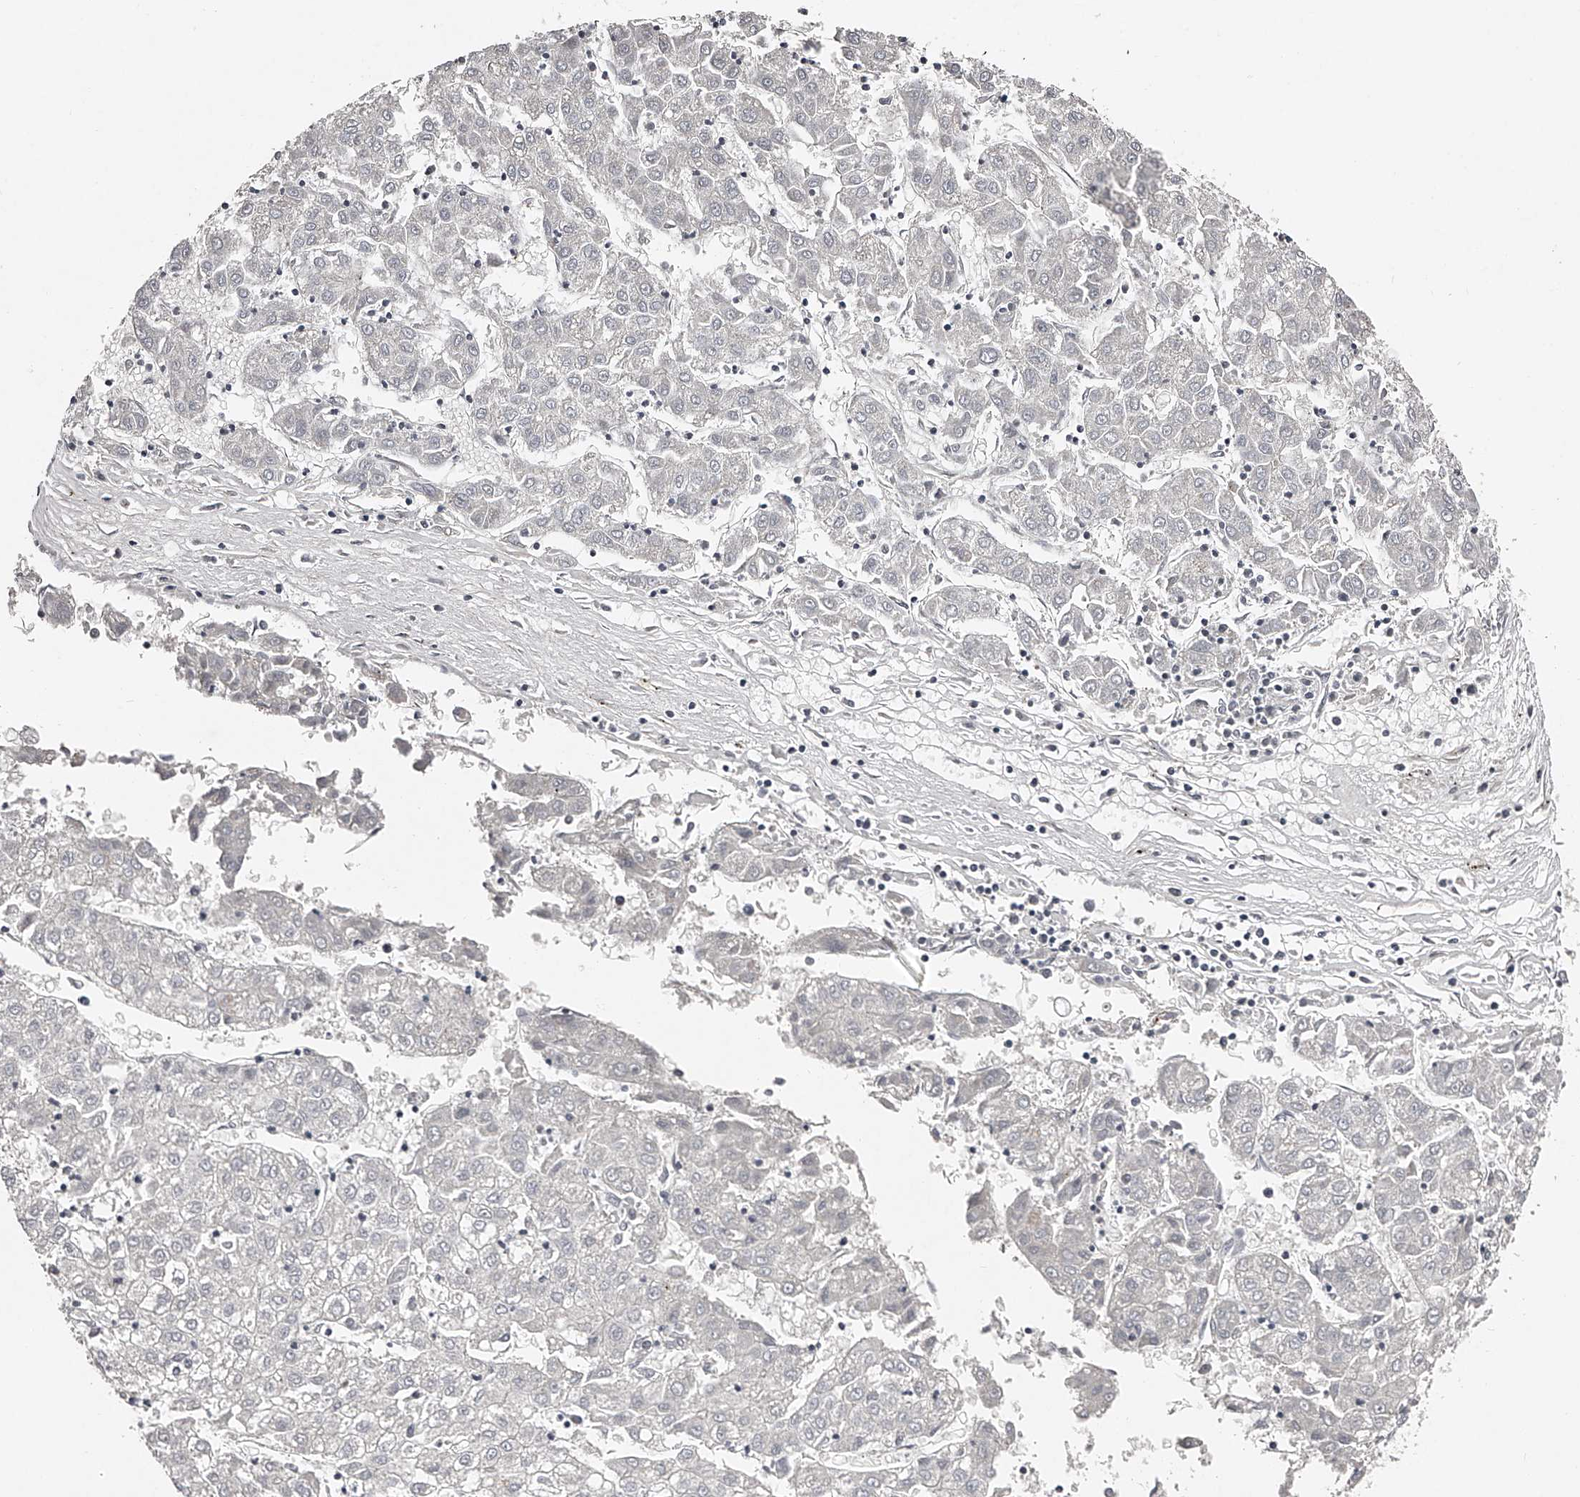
{"staining": {"intensity": "negative", "quantity": "none", "location": "none"}, "tissue": "liver cancer", "cell_type": "Tumor cells", "image_type": "cancer", "snomed": [{"axis": "morphology", "description": "Carcinoma, Hepatocellular, NOS"}, {"axis": "topography", "description": "Liver"}], "caption": "High power microscopy photomicrograph of an immunohistochemistry (IHC) photomicrograph of liver cancer, revealing no significant staining in tumor cells.", "gene": "NT5DC1", "patient": {"sex": "male", "age": 72}}